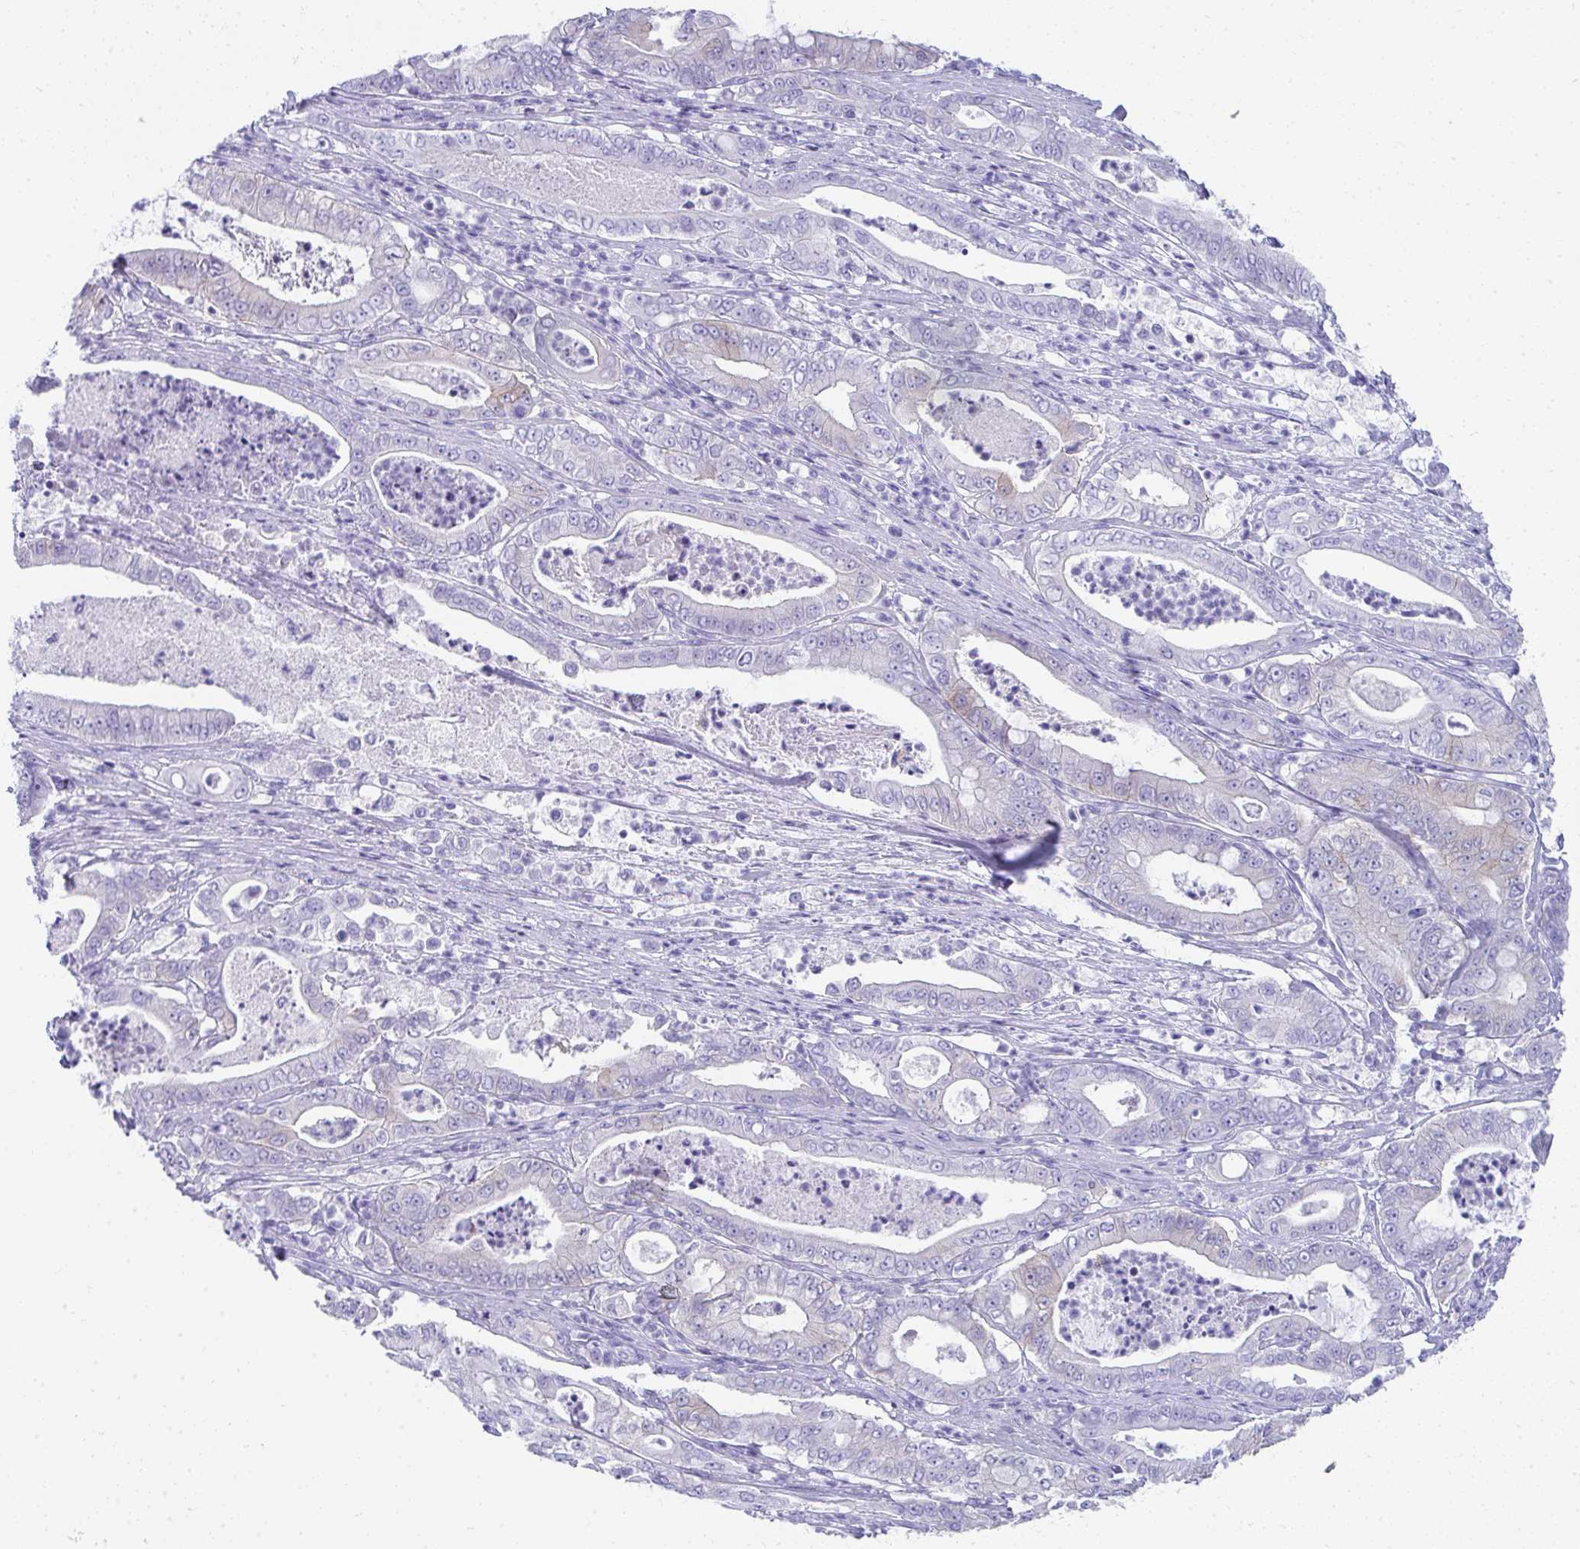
{"staining": {"intensity": "weak", "quantity": "<25%", "location": "cytoplasmic/membranous"}, "tissue": "pancreatic cancer", "cell_type": "Tumor cells", "image_type": "cancer", "snomed": [{"axis": "morphology", "description": "Adenocarcinoma, NOS"}, {"axis": "topography", "description": "Pancreas"}], "caption": "DAB immunohistochemical staining of human adenocarcinoma (pancreatic) displays no significant staining in tumor cells.", "gene": "SEC14L3", "patient": {"sex": "male", "age": 71}}